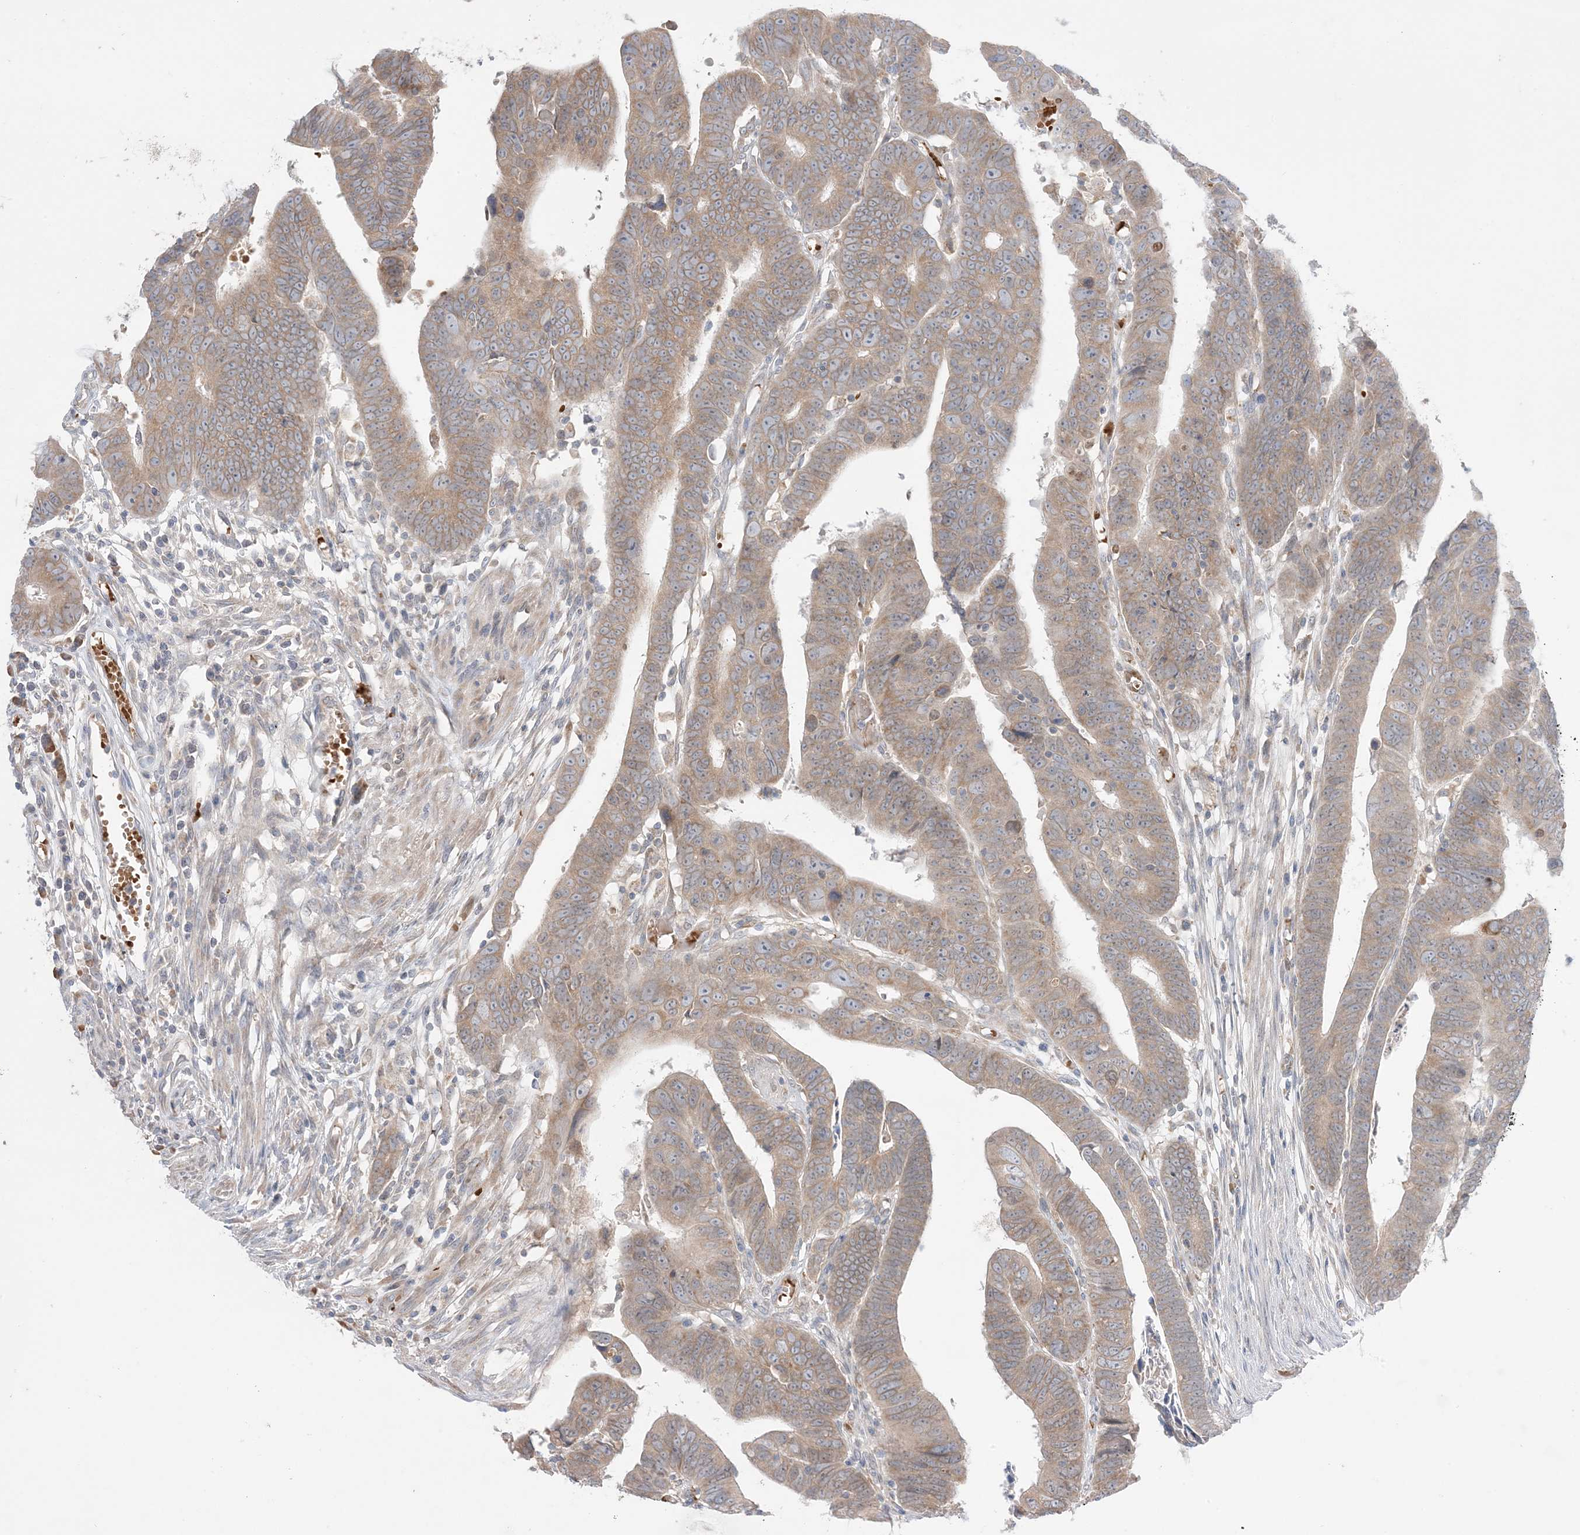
{"staining": {"intensity": "moderate", "quantity": ">75%", "location": "cytoplasmic/membranous"}, "tissue": "colorectal cancer", "cell_type": "Tumor cells", "image_type": "cancer", "snomed": [{"axis": "morphology", "description": "Adenocarcinoma, NOS"}, {"axis": "topography", "description": "Rectum"}], "caption": "IHC micrograph of colorectal cancer (adenocarcinoma) stained for a protein (brown), which exhibits medium levels of moderate cytoplasmic/membranous positivity in approximately >75% of tumor cells.", "gene": "MMGT1", "patient": {"sex": "female", "age": 65}}